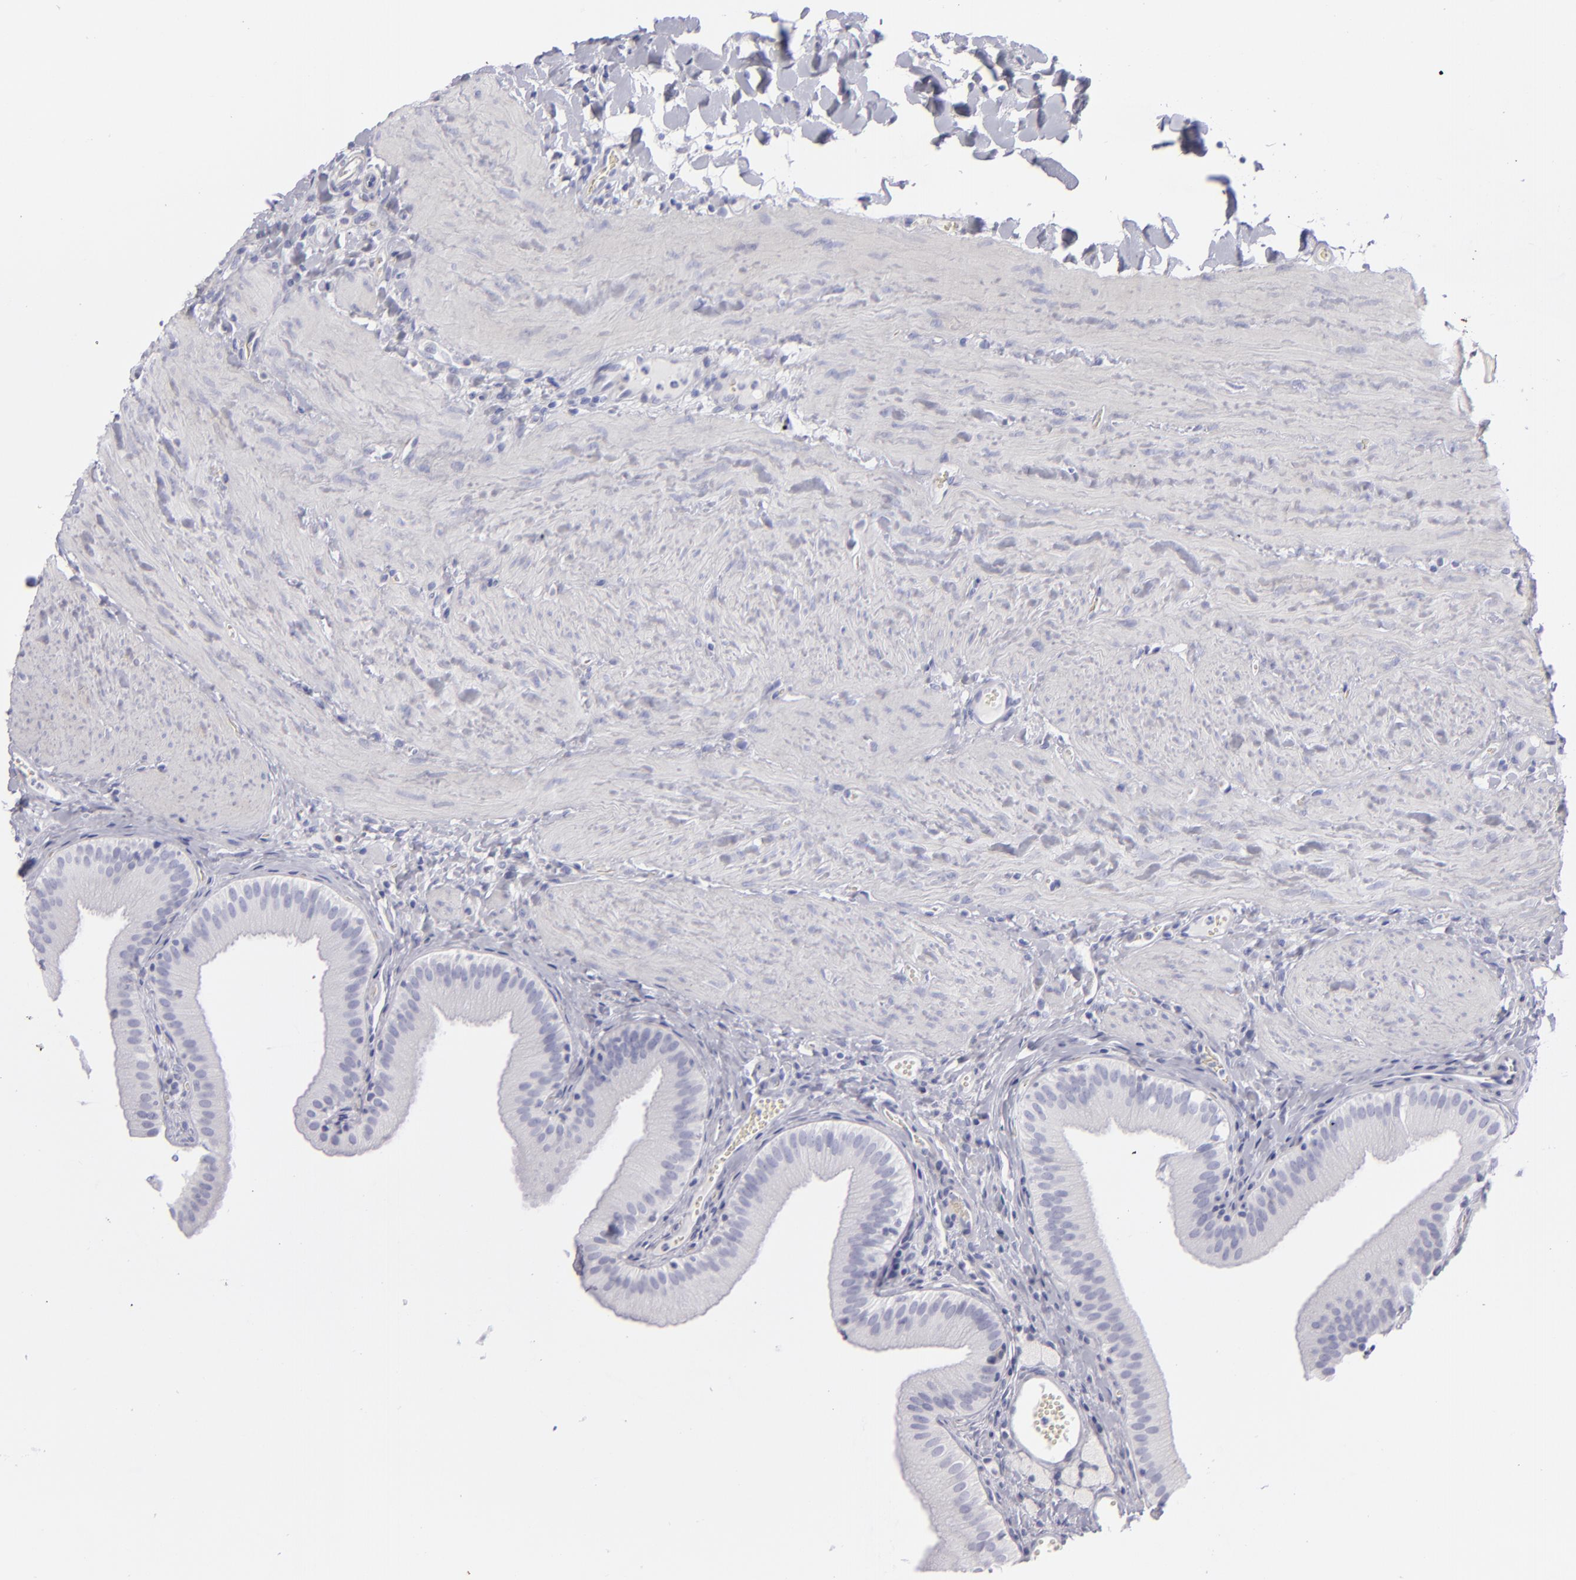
{"staining": {"intensity": "negative", "quantity": "none", "location": "none"}, "tissue": "gallbladder", "cell_type": "Glandular cells", "image_type": "normal", "snomed": [{"axis": "morphology", "description": "Normal tissue, NOS"}, {"axis": "topography", "description": "Gallbladder"}], "caption": "An immunohistochemistry photomicrograph of benign gallbladder is shown. There is no staining in glandular cells of gallbladder. (DAB IHC with hematoxylin counter stain).", "gene": "CD22", "patient": {"sex": "female", "age": 24}}